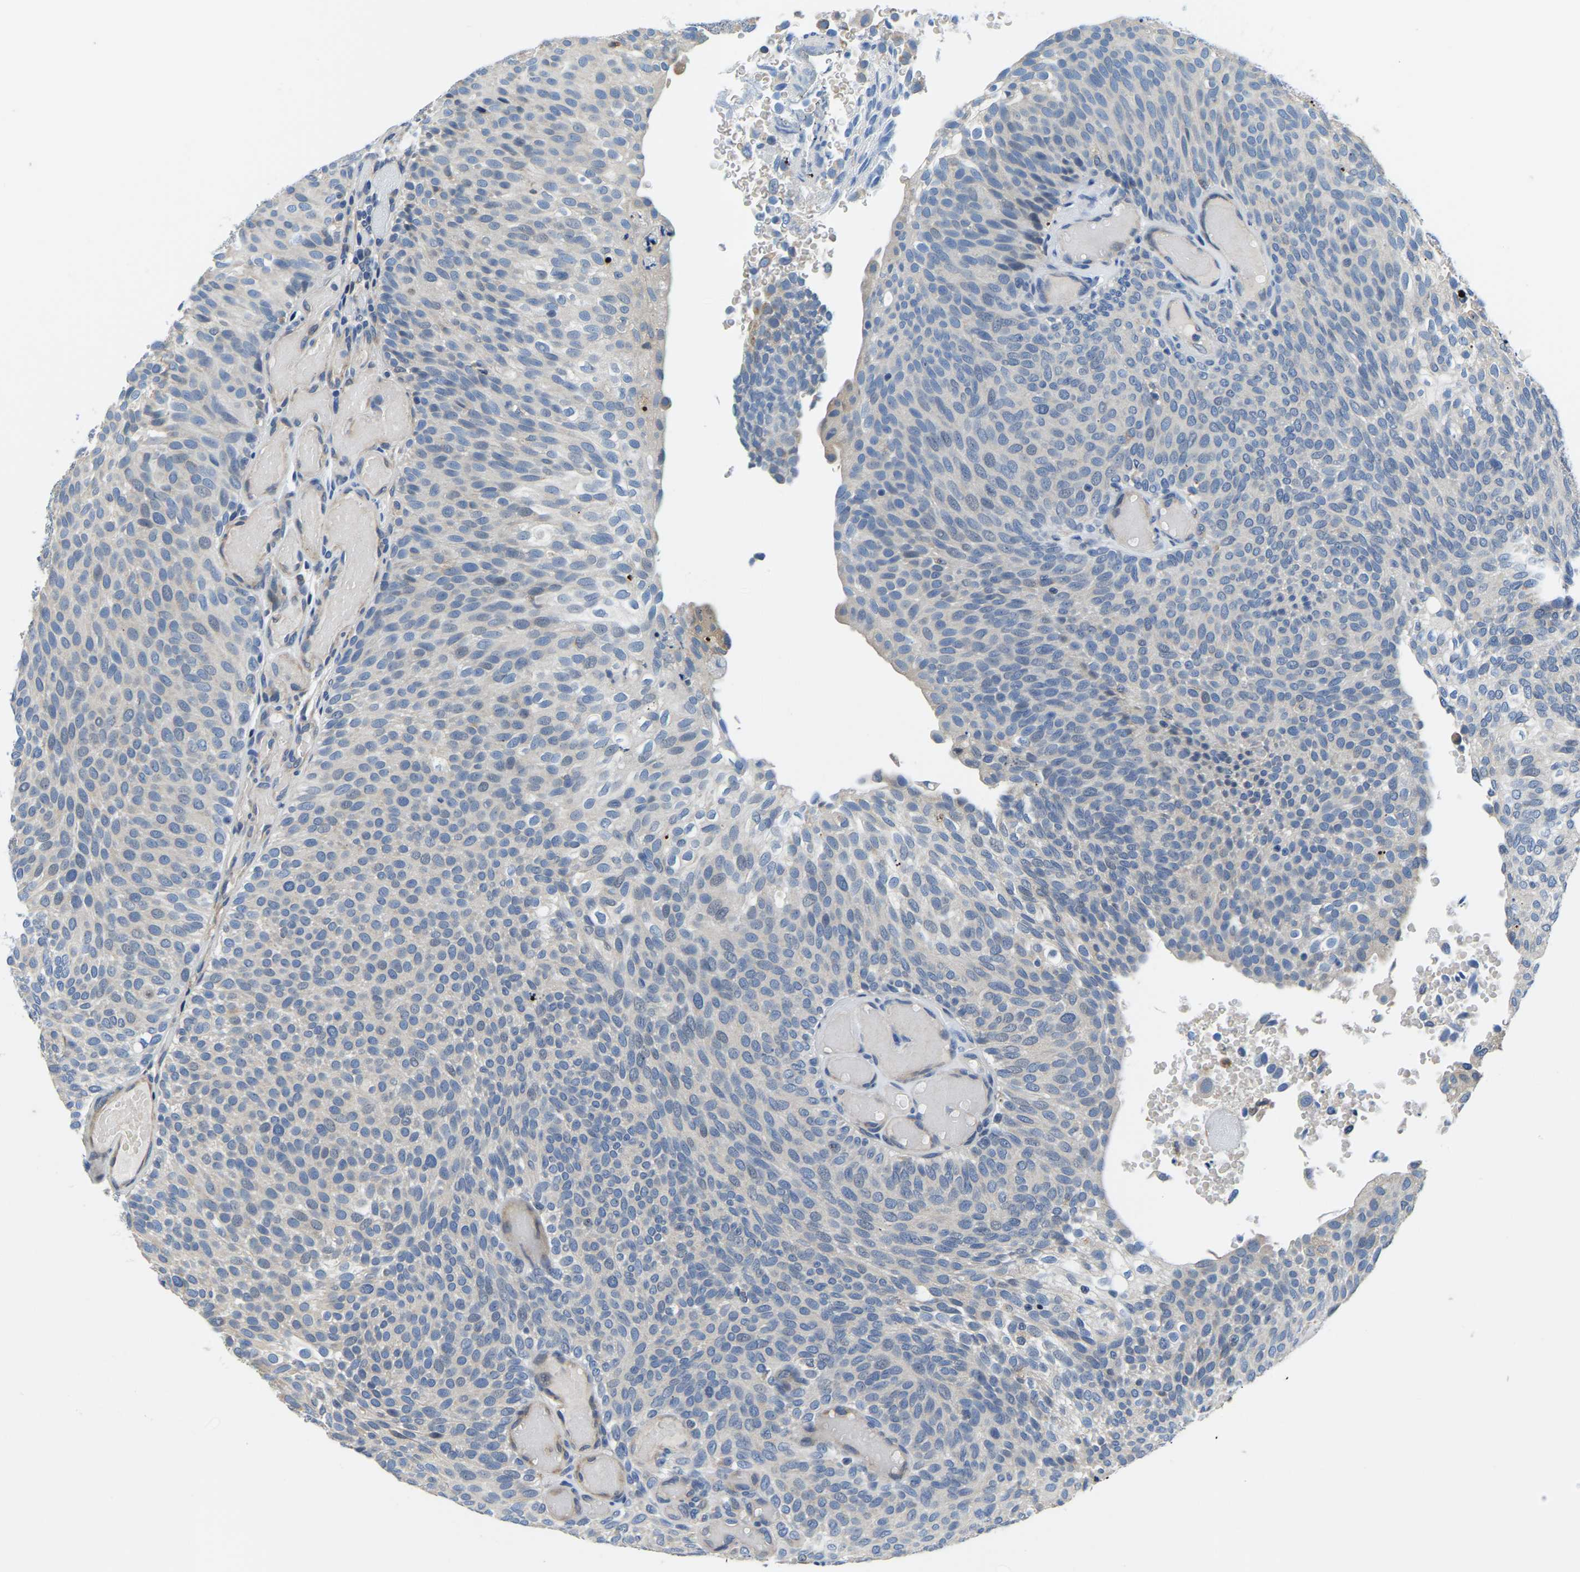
{"staining": {"intensity": "negative", "quantity": "none", "location": "none"}, "tissue": "urothelial cancer", "cell_type": "Tumor cells", "image_type": "cancer", "snomed": [{"axis": "morphology", "description": "Urothelial carcinoma, Low grade"}, {"axis": "topography", "description": "Urinary bladder"}], "caption": "This micrograph is of urothelial cancer stained with IHC to label a protein in brown with the nuclei are counter-stained blue. There is no expression in tumor cells.", "gene": "LIAS", "patient": {"sex": "male", "age": 78}}